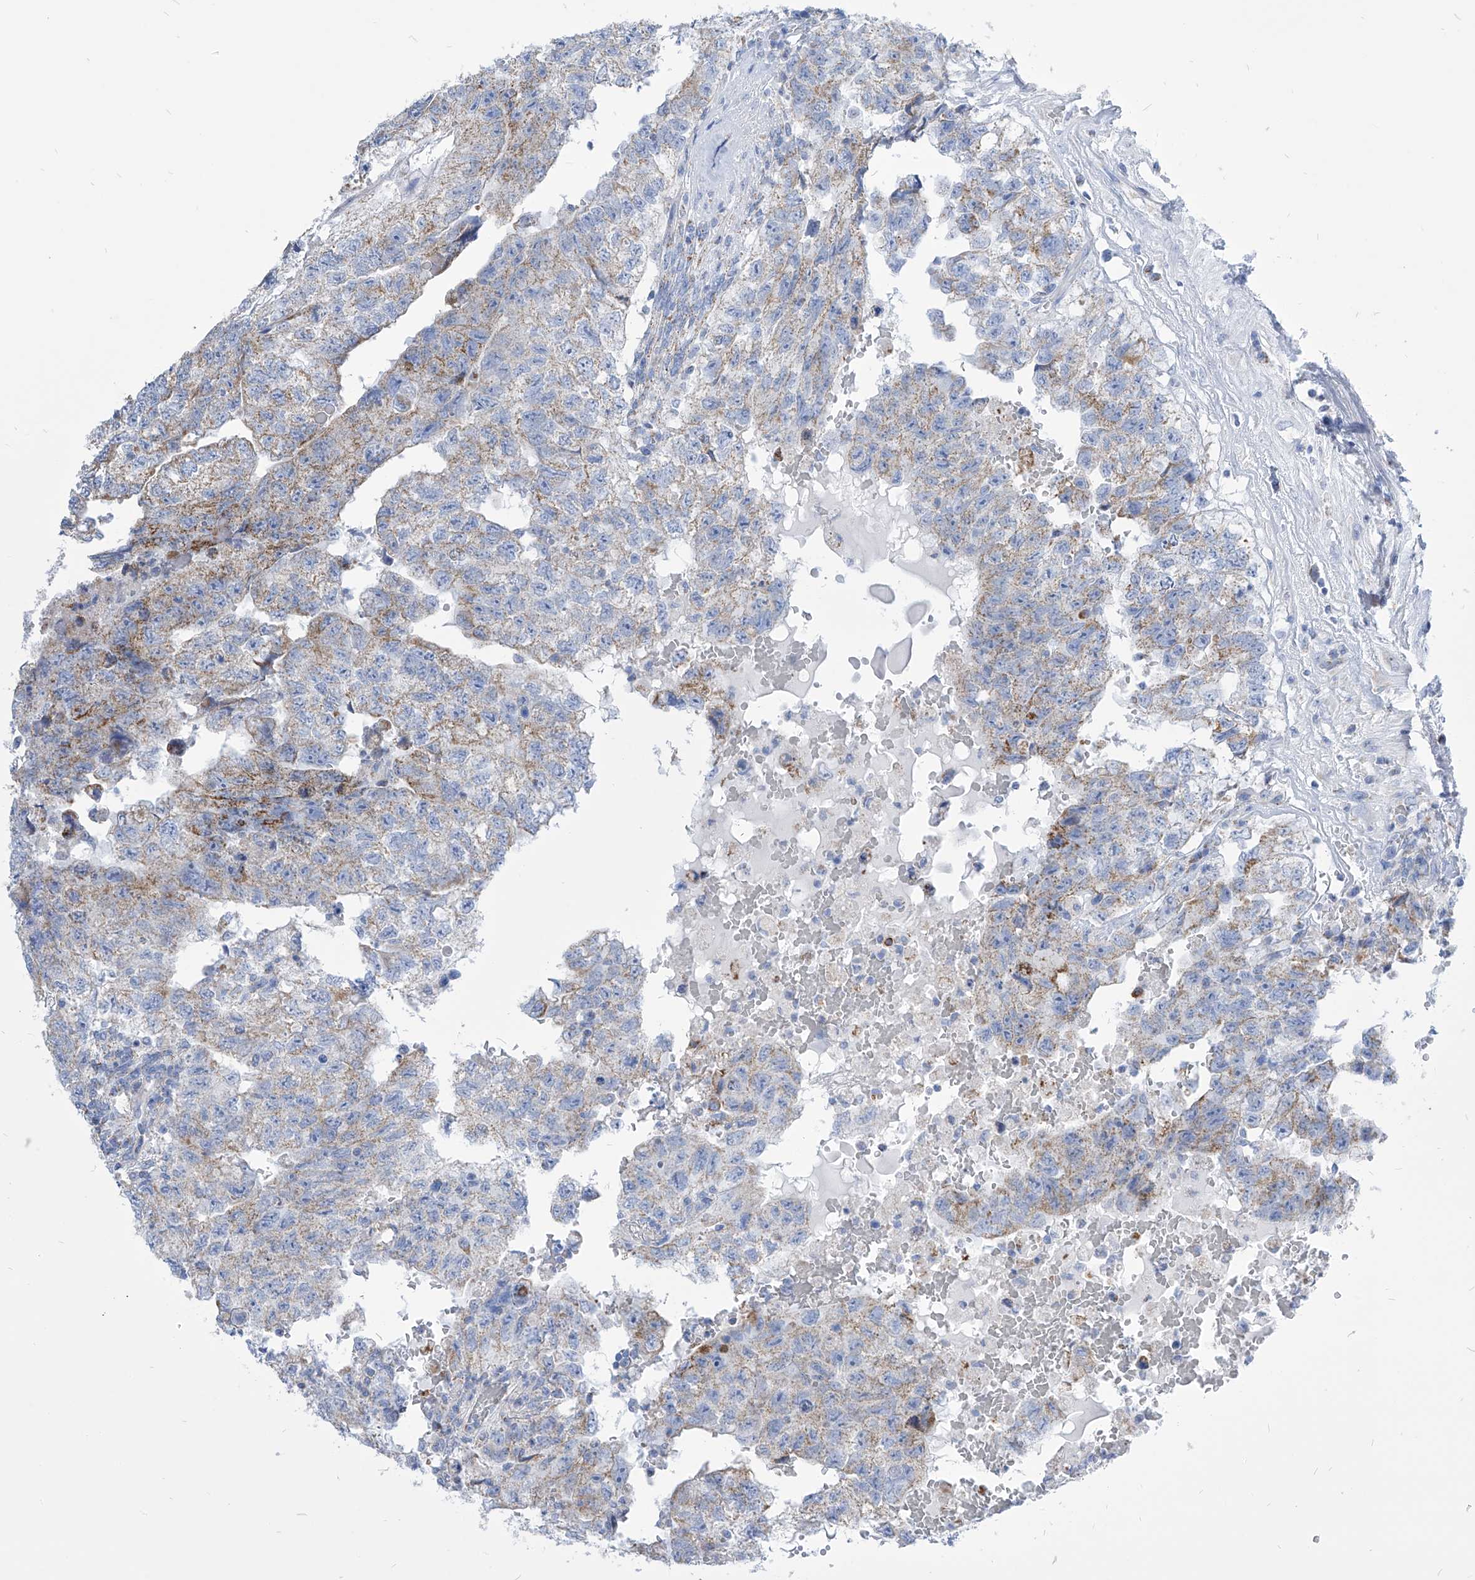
{"staining": {"intensity": "weak", "quantity": "25%-75%", "location": "cytoplasmic/membranous"}, "tissue": "testis cancer", "cell_type": "Tumor cells", "image_type": "cancer", "snomed": [{"axis": "morphology", "description": "Carcinoma, Embryonal, NOS"}, {"axis": "topography", "description": "Testis"}], "caption": "Weak cytoplasmic/membranous expression is appreciated in approximately 25%-75% of tumor cells in testis cancer.", "gene": "COQ3", "patient": {"sex": "male", "age": 36}}